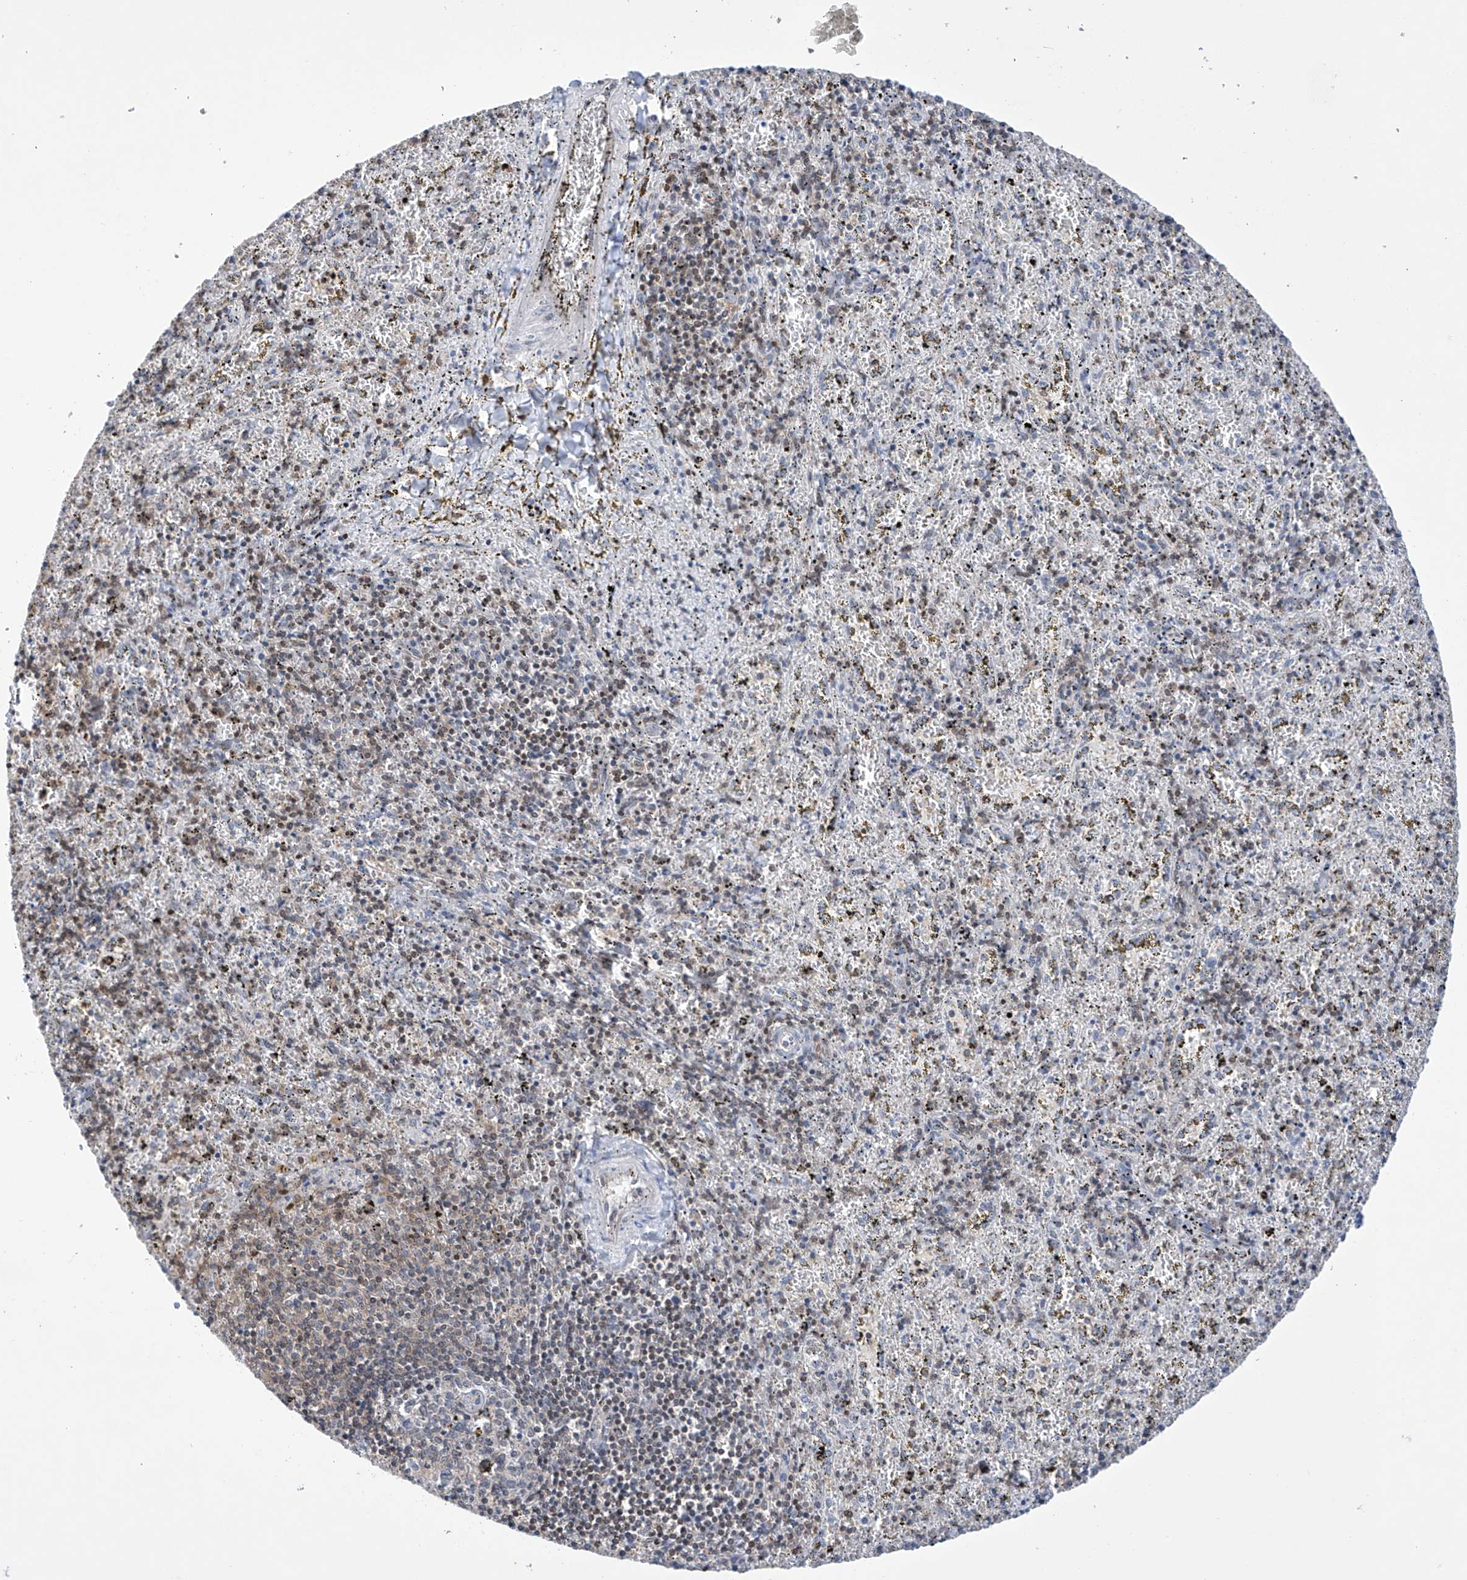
{"staining": {"intensity": "moderate", "quantity": "25%-75%", "location": "cytoplasmic/membranous"}, "tissue": "spleen", "cell_type": "Cells in red pulp", "image_type": "normal", "snomed": [{"axis": "morphology", "description": "Normal tissue, NOS"}, {"axis": "topography", "description": "Spleen"}], "caption": "Immunohistochemistry histopathology image of unremarkable spleen stained for a protein (brown), which demonstrates medium levels of moderate cytoplasmic/membranous expression in approximately 25%-75% of cells in red pulp.", "gene": "MSL3", "patient": {"sex": "male", "age": 11}}